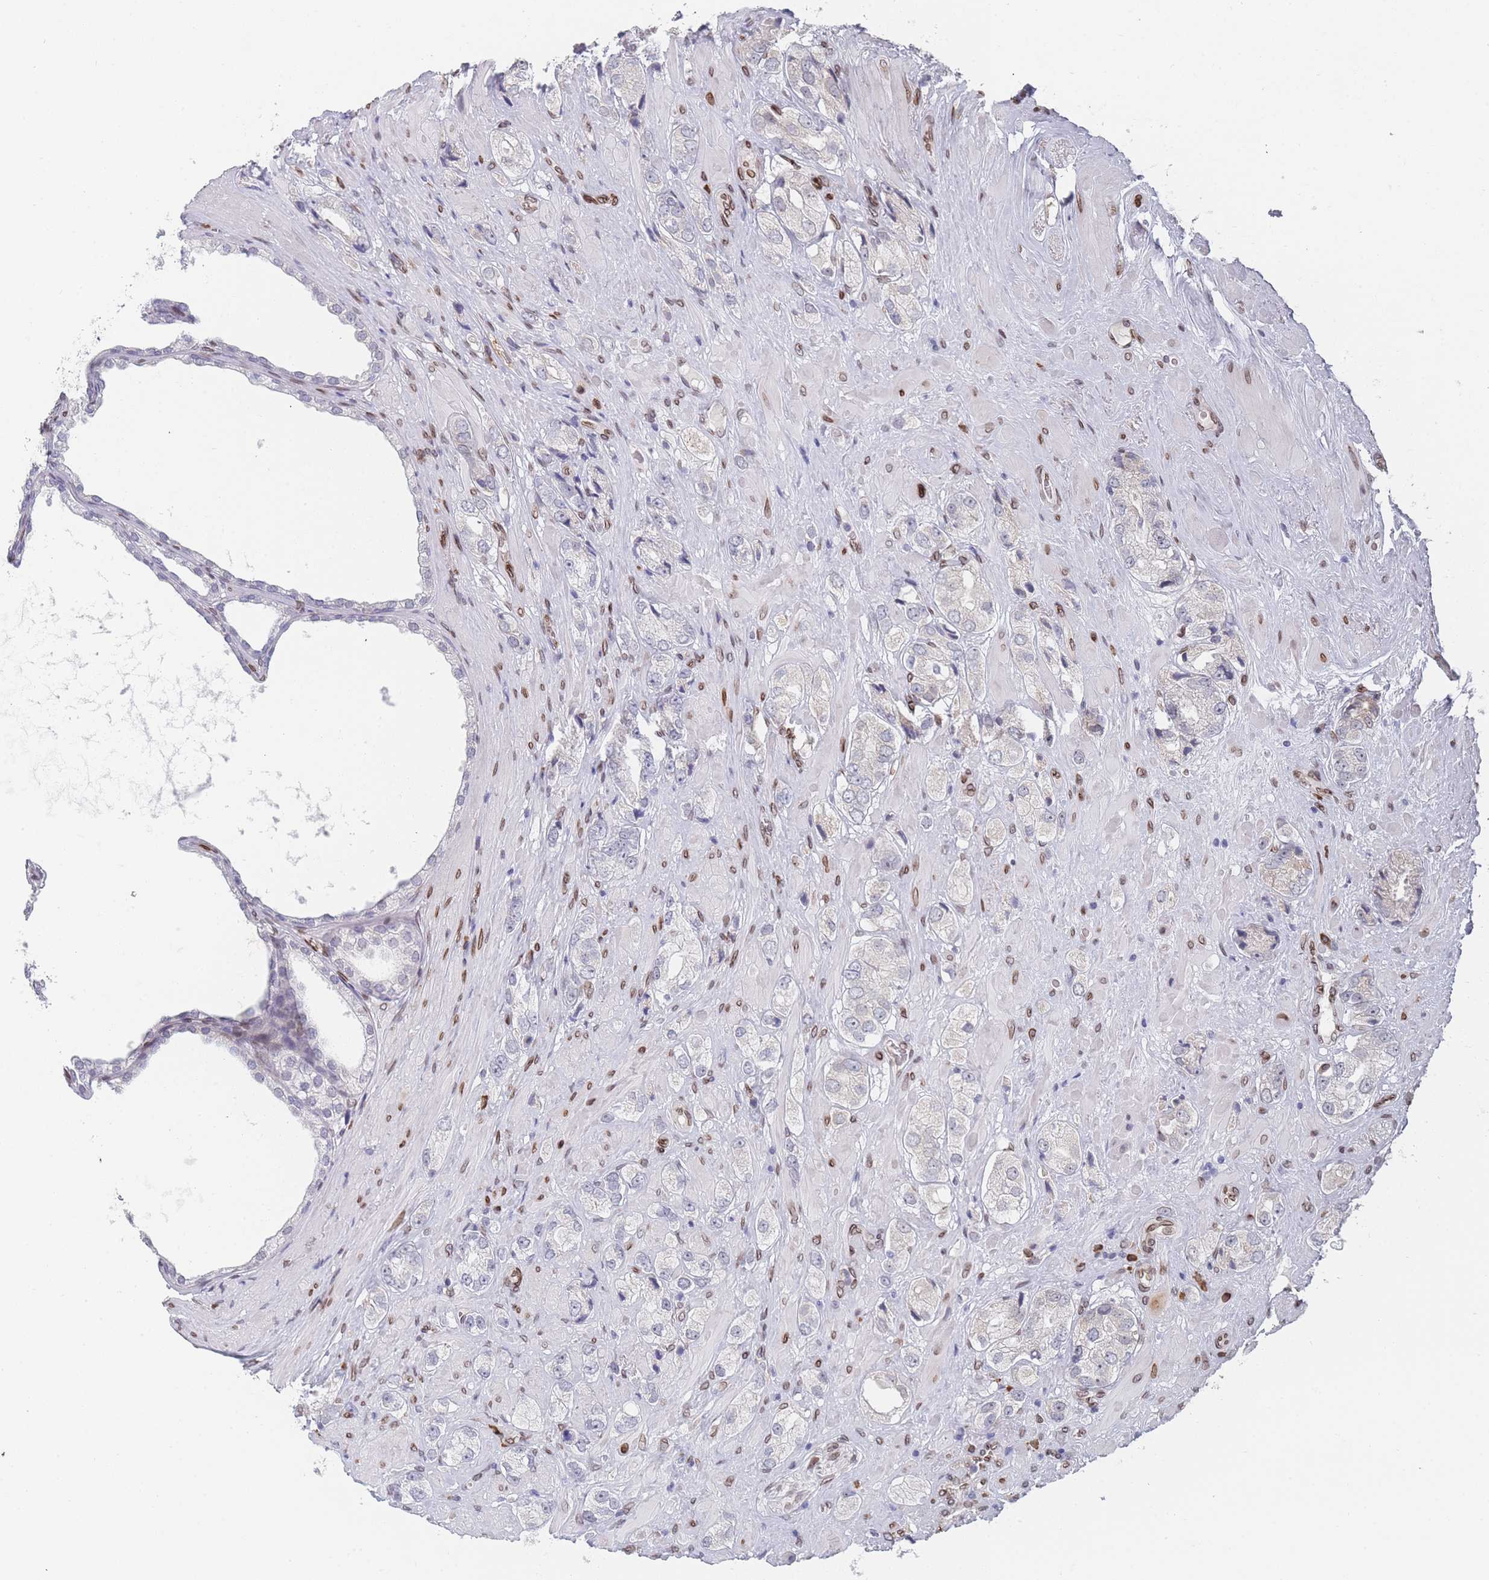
{"staining": {"intensity": "negative", "quantity": "none", "location": "none"}, "tissue": "prostate cancer", "cell_type": "Tumor cells", "image_type": "cancer", "snomed": [{"axis": "morphology", "description": "Adenocarcinoma, High grade"}, {"axis": "topography", "description": "Prostate and seminal vesicle, NOS"}], "caption": "Prostate adenocarcinoma (high-grade) was stained to show a protein in brown. There is no significant expression in tumor cells.", "gene": "ZBTB1", "patient": {"sex": "male", "age": 64}}